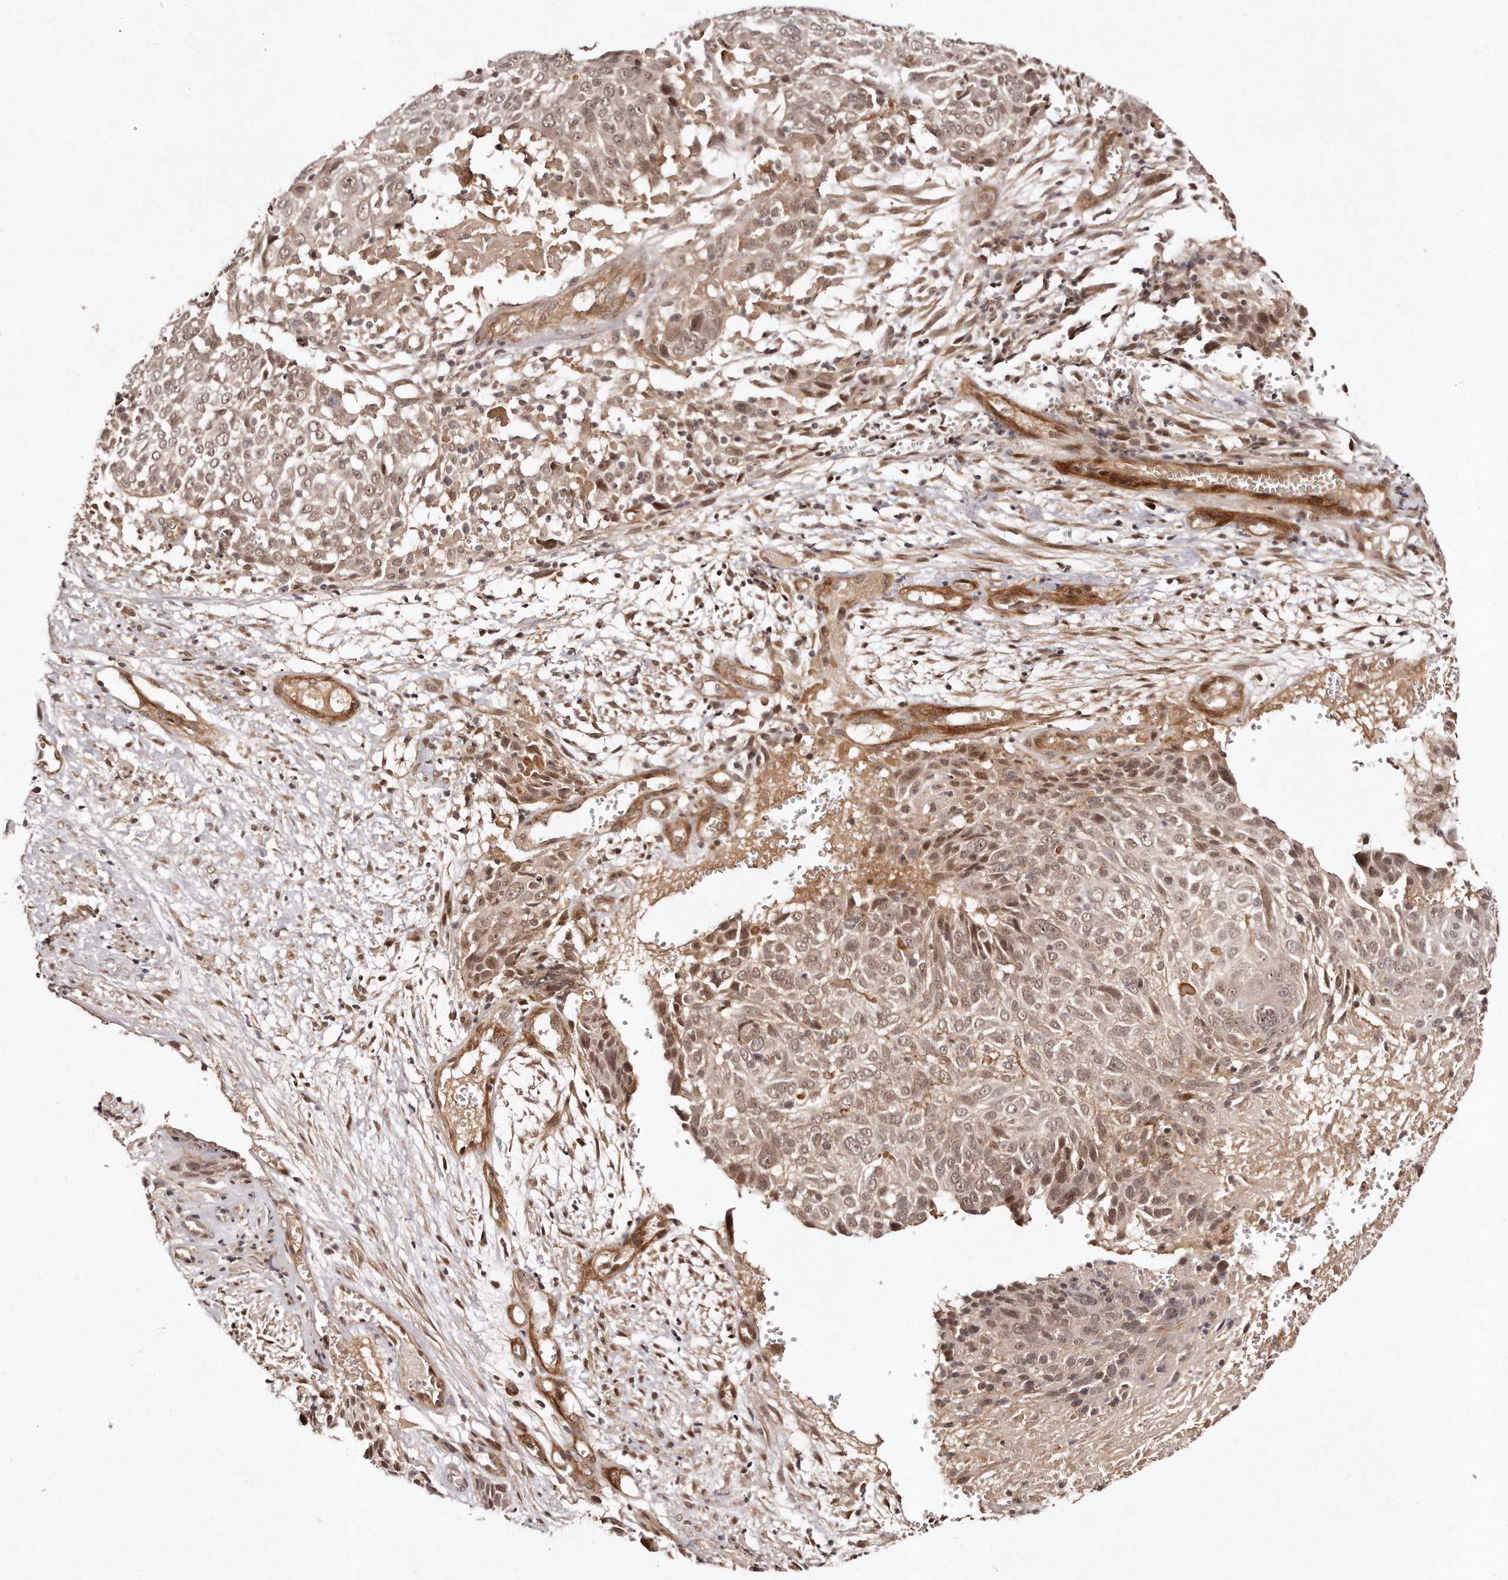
{"staining": {"intensity": "weak", "quantity": ">75%", "location": "nuclear"}, "tissue": "cervical cancer", "cell_type": "Tumor cells", "image_type": "cancer", "snomed": [{"axis": "morphology", "description": "Squamous cell carcinoma, NOS"}, {"axis": "topography", "description": "Cervix"}], "caption": "Immunohistochemical staining of cervical cancer (squamous cell carcinoma) shows weak nuclear protein staining in approximately >75% of tumor cells.", "gene": "SOX4", "patient": {"sex": "female", "age": 74}}